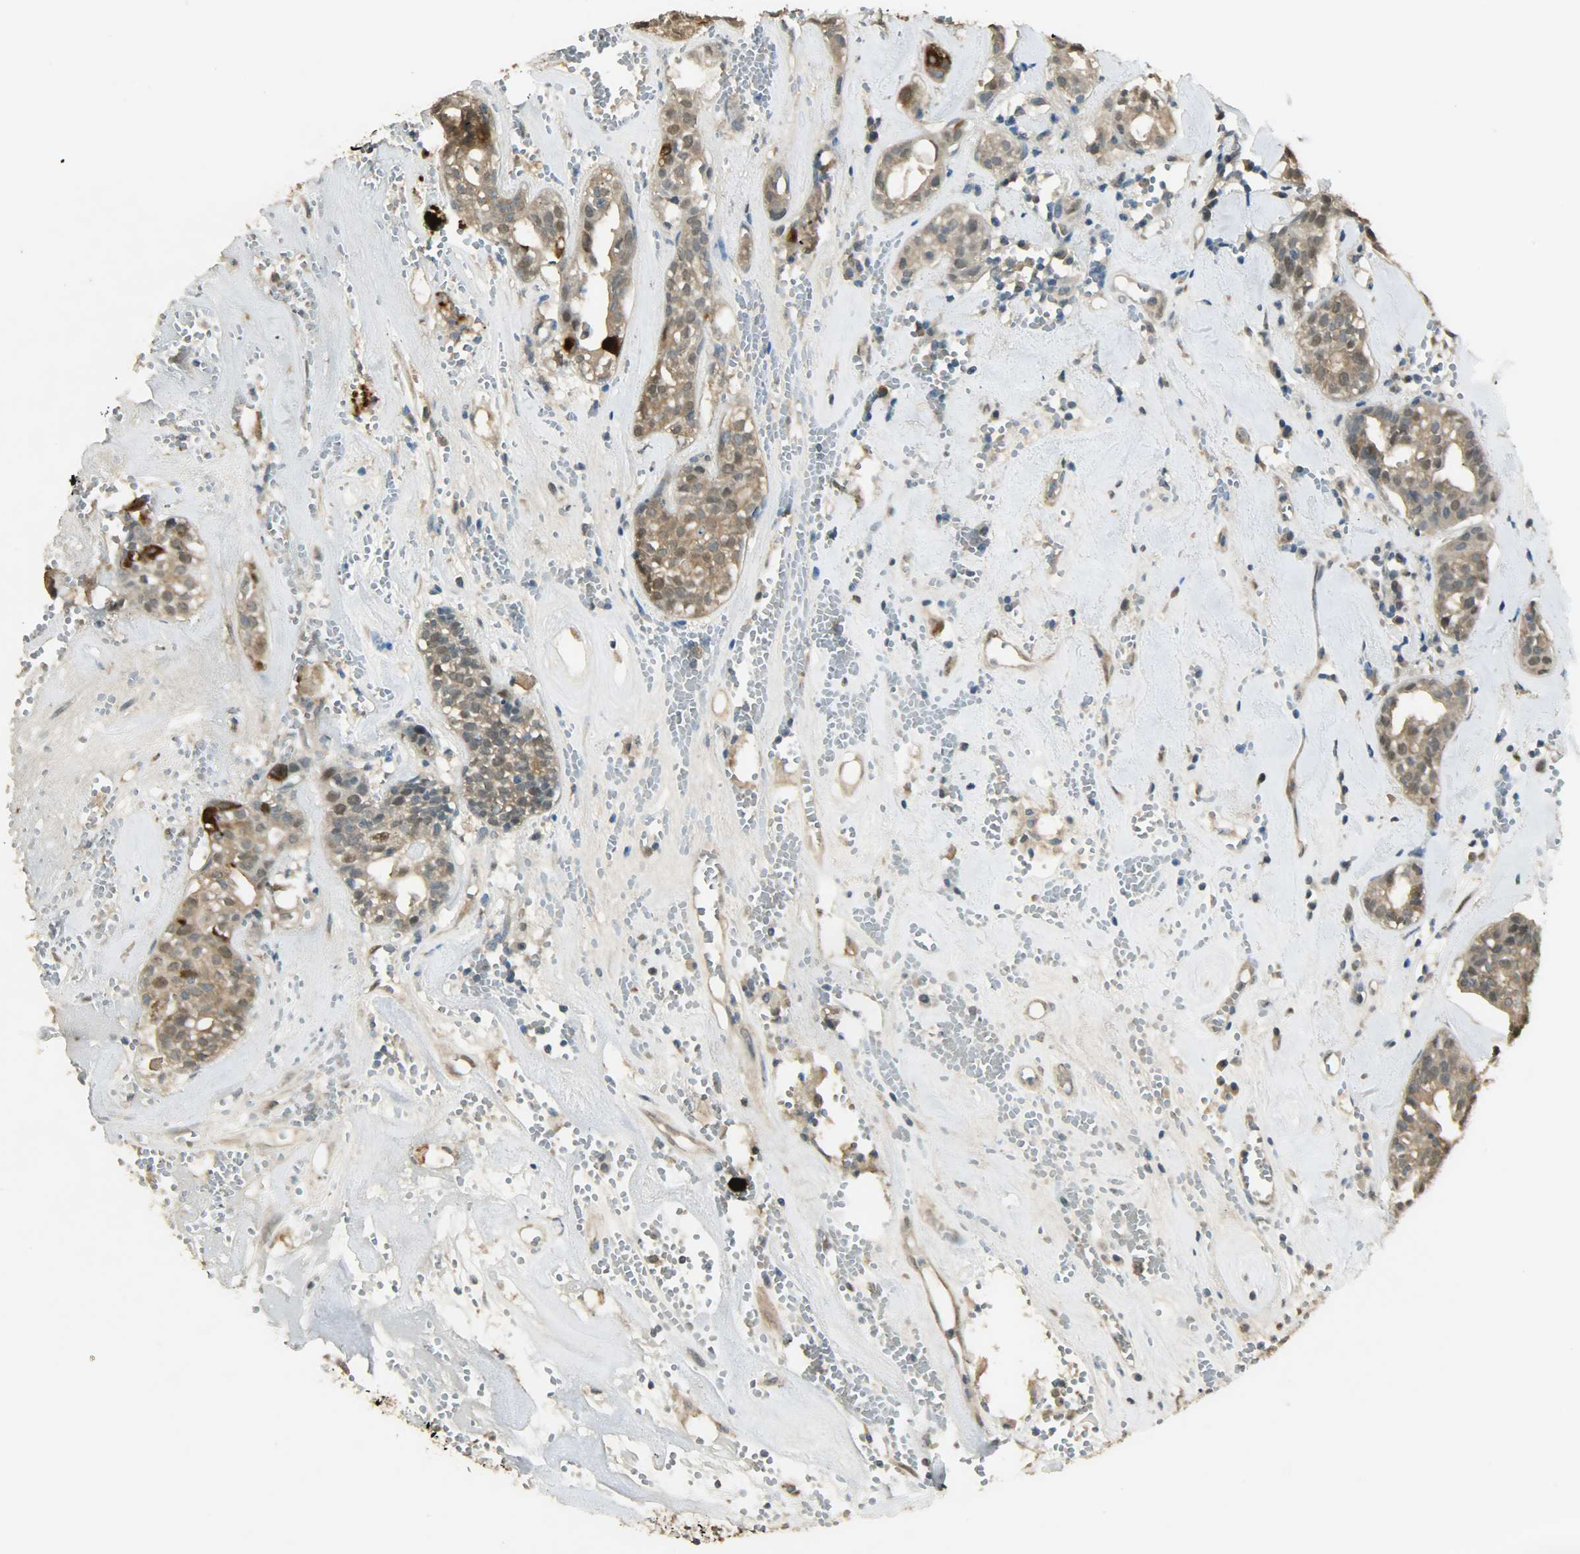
{"staining": {"intensity": "moderate", "quantity": "25%-75%", "location": "cytoplasmic/membranous"}, "tissue": "head and neck cancer", "cell_type": "Tumor cells", "image_type": "cancer", "snomed": [{"axis": "morphology", "description": "Adenocarcinoma, NOS"}, {"axis": "topography", "description": "Salivary gland"}, {"axis": "topography", "description": "Head-Neck"}], "caption": "This histopathology image displays IHC staining of adenocarcinoma (head and neck), with medium moderate cytoplasmic/membranous staining in approximately 25%-75% of tumor cells.", "gene": "PRMT5", "patient": {"sex": "female", "age": 65}}